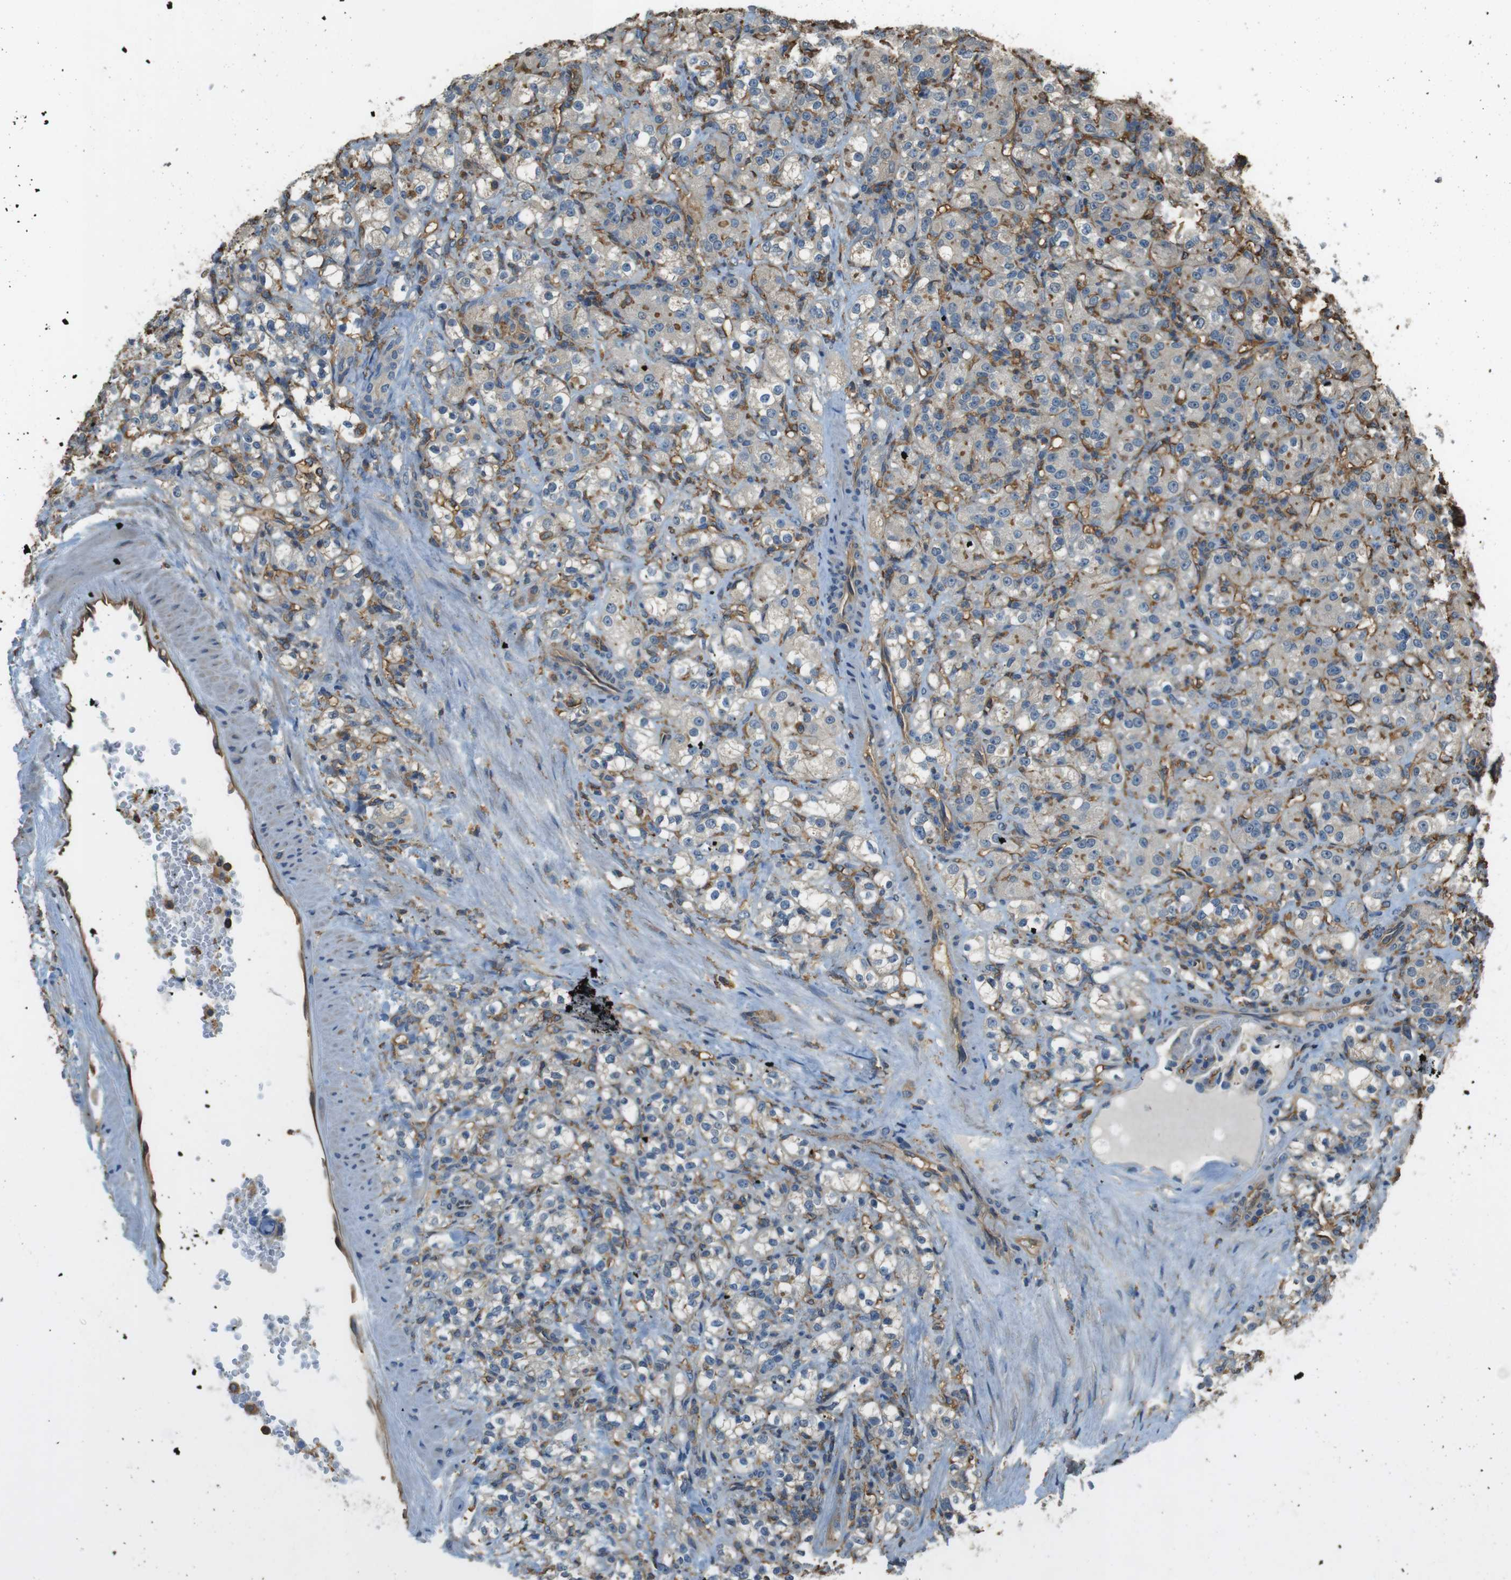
{"staining": {"intensity": "weak", "quantity": "25%-75%", "location": "cytoplasmic/membranous"}, "tissue": "renal cancer", "cell_type": "Tumor cells", "image_type": "cancer", "snomed": [{"axis": "morphology", "description": "Adenocarcinoma, NOS"}, {"axis": "topography", "description": "Kidney"}], "caption": "A brown stain labels weak cytoplasmic/membranous positivity of a protein in human renal cancer tumor cells.", "gene": "FCAR", "patient": {"sex": "male", "age": 61}}